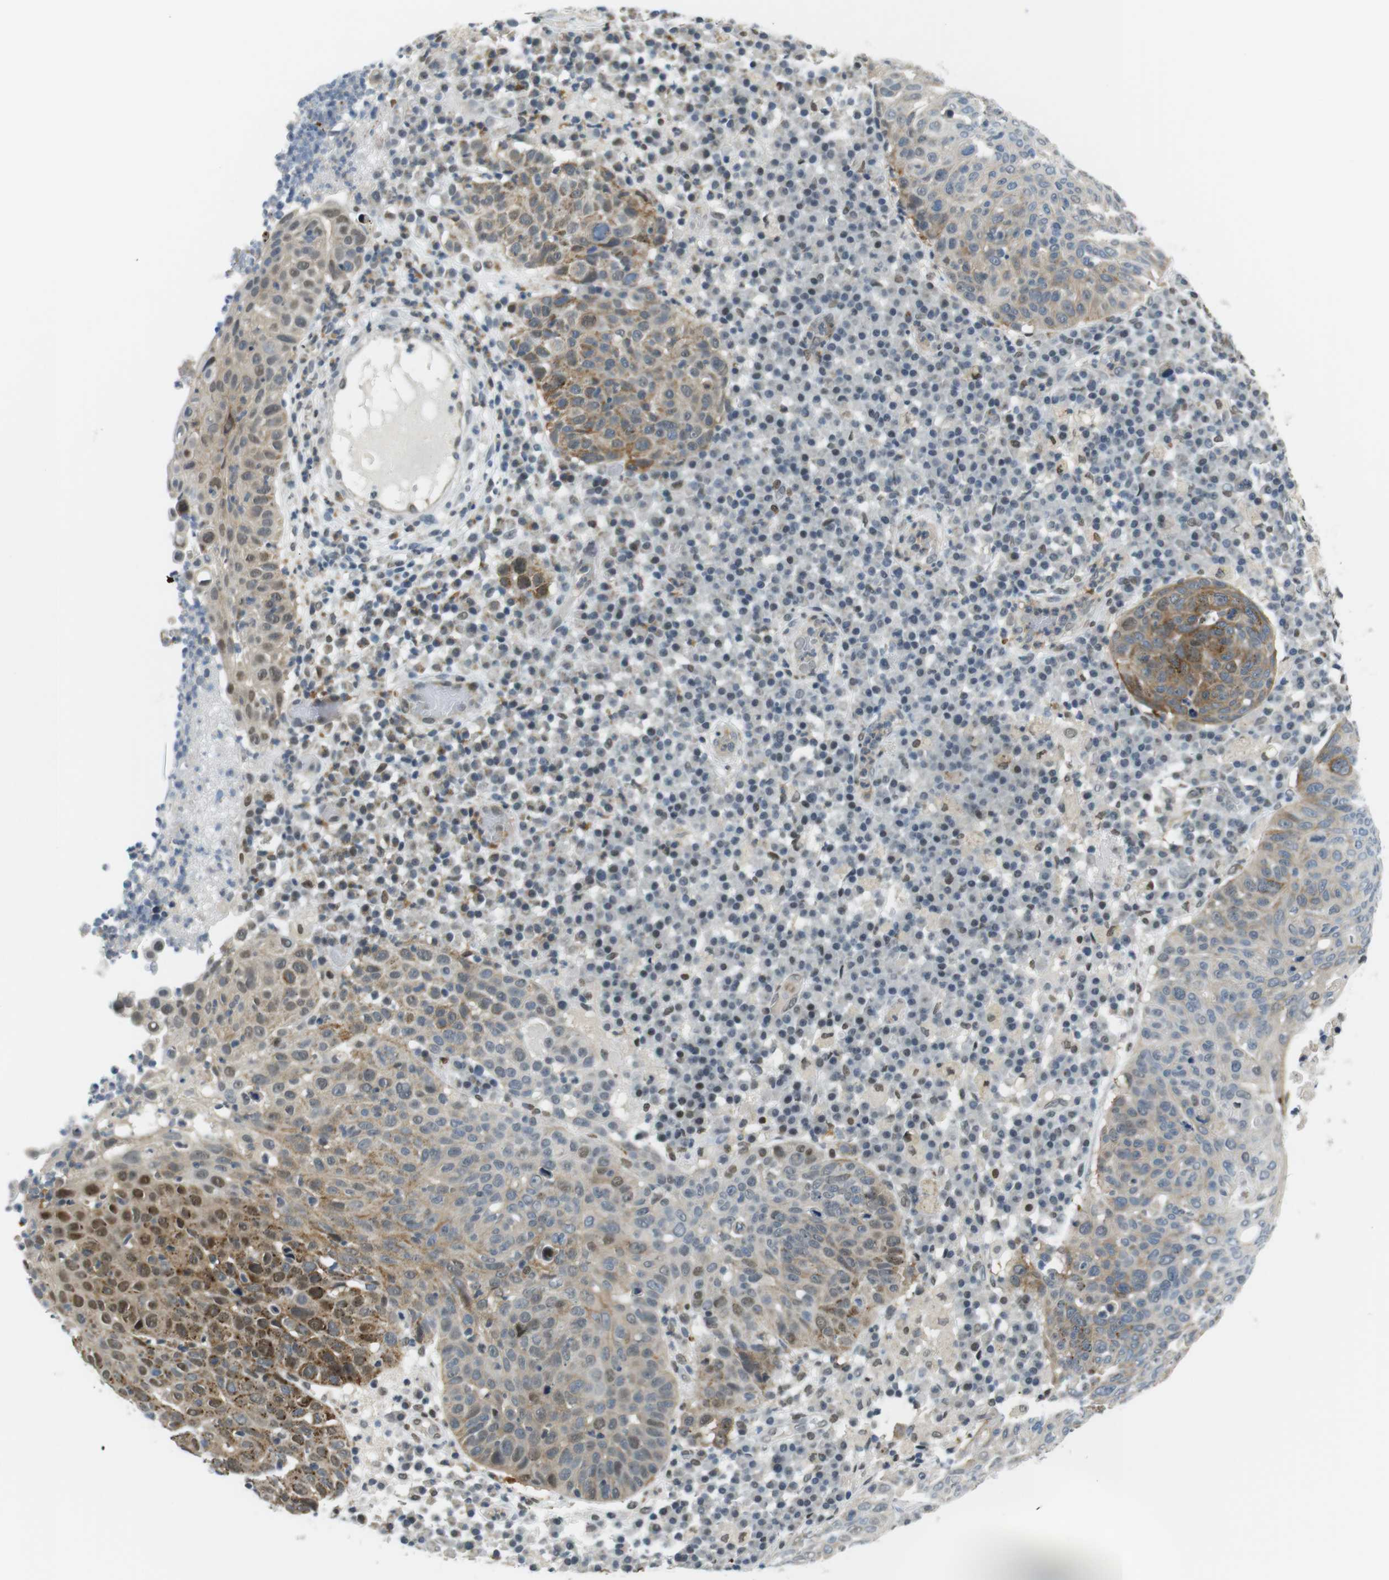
{"staining": {"intensity": "moderate", "quantity": "25%-75%", "location": "cytoplasmic/membranous,nuclear"}, "tissue": "skin cancer", "cell_type": "Tumor cells", "image_type": "cancer", "snomed": [{"axis": "morphology", "description": "Squamous cell carcinoma in situ, NOS"}, {"axis": "morphology", "description": "Squamous cell carcinoma, NOS"}, {"axis": "topography", "description": "Skin"}], "caption": "Protein expression by immunohistochemistry (IHC) exhibits moderate cytoplasmic/membranous and nuclear staining in about 25%-75% of tumor cells in skin cancer.", "gene": "USP7", "patient": {"sex": "male", "age": 93}}